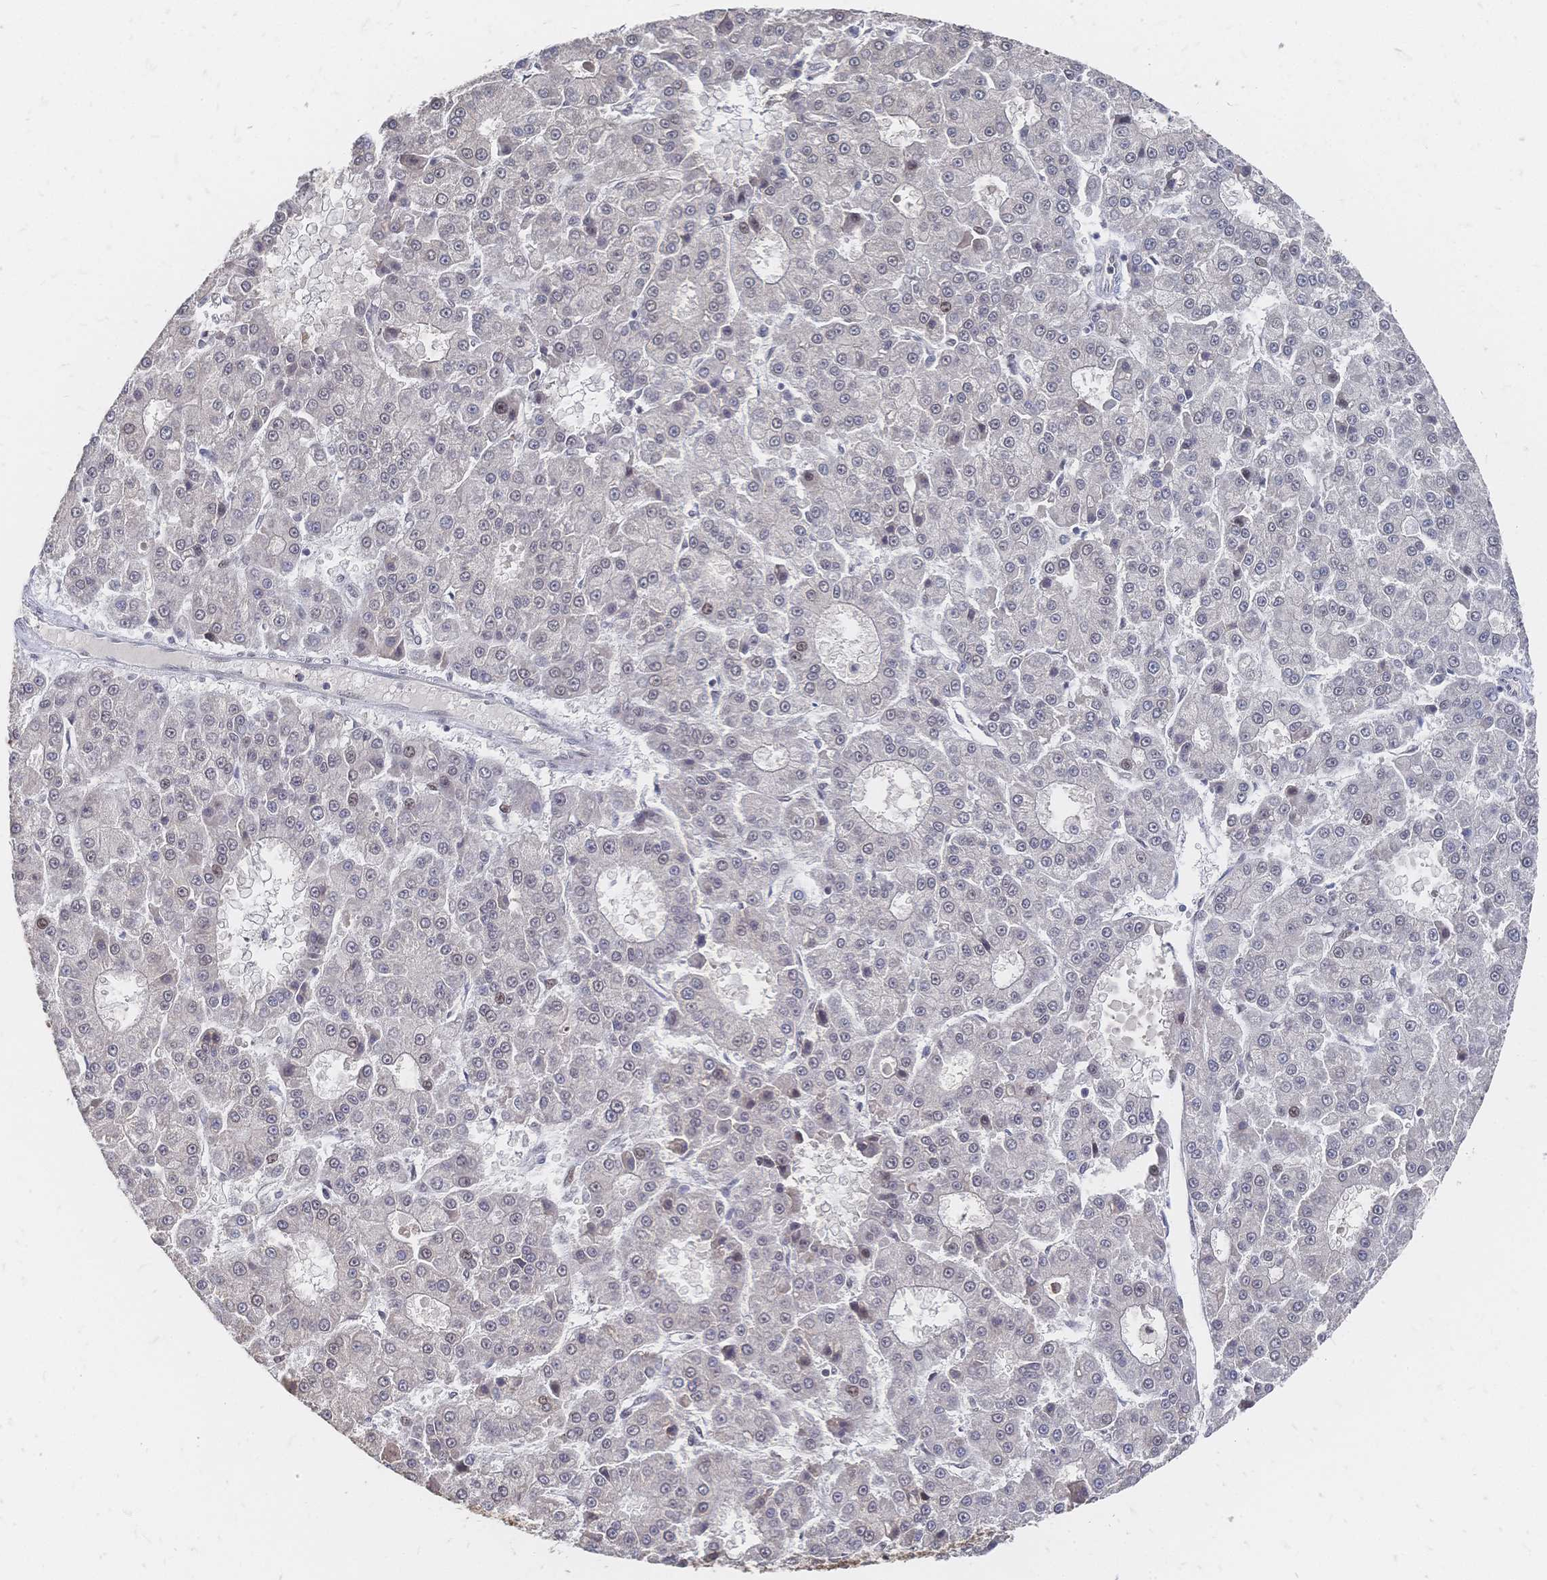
{"staining": {"intensity": "negative", "quantity": "none", "location": "none"}, "tissue": "liver cancer", "cell_type": "Tumor cells", "image_type": "cancer", "snomed": [{"axis": "morphology", "description": "Carcinoma, Hepatocellular, NOS"}, {"axis": "topography", "description": "Liver"}], "caption": "This is an IHC image of human liver cancer. There is no staining in tumor cells.", "gene": "NELFA", "patient": {"sex": "male", "age": 70}}